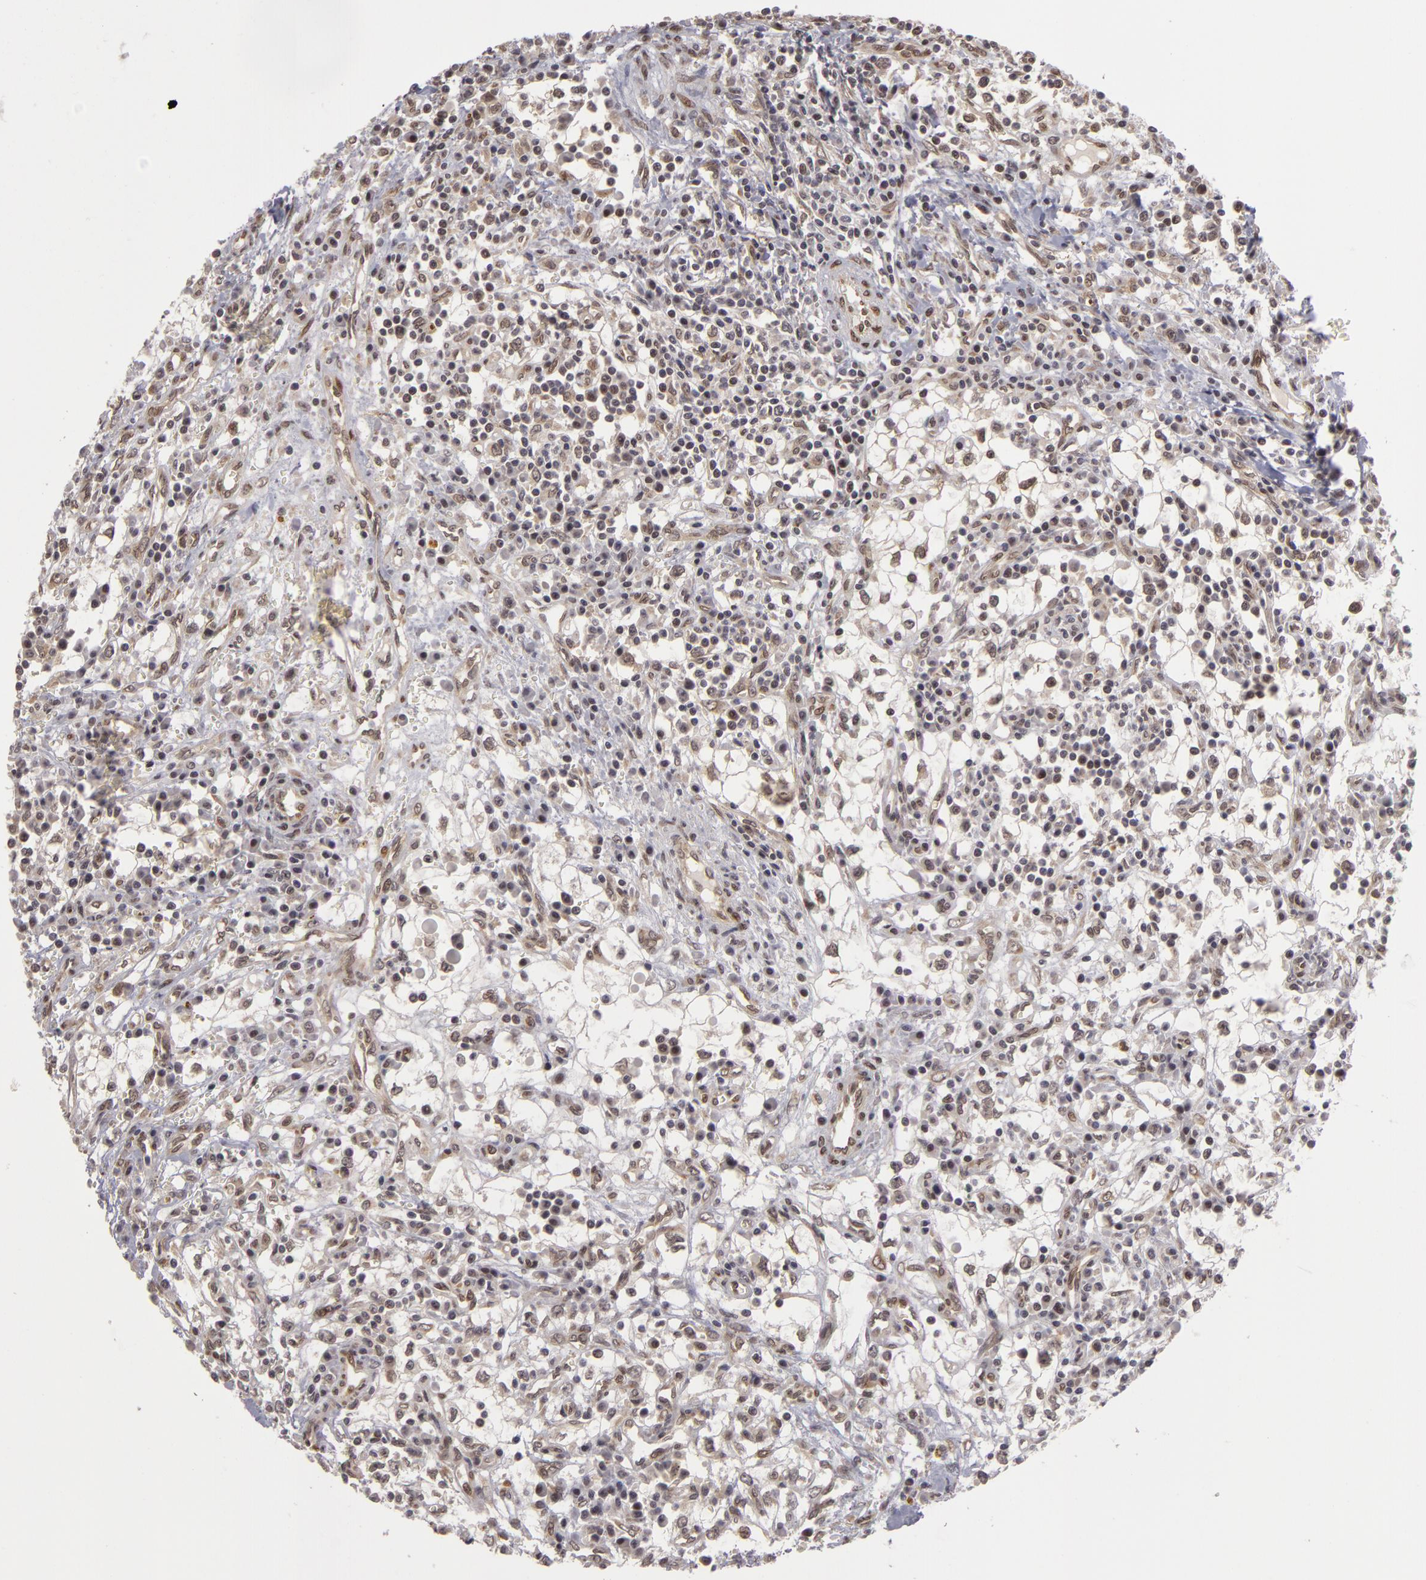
{"staining": {"intensity": "weak", "quantity": "25%-75%", "location": "nuclear"}, "tissue": "renal cancer", "cell_type": "Tumor cells", "image_type": "cancer", "snomed": [{"axis": "morphology", "description": "Adenocarcinoma, NOS"}, {"axis": "topography", "description": "Kidney"}], "caption": "Immunohistochemical staining of human adenocarcinoma (renal) displays low levels of weak nuclear protein expression in about 25%-75% of tumor cells. (DAB (3,3'-diaminobenzidine) = brown stain, brightfield microscopy at high magnification).", "gene": "ZNF133", "patient": {"sex": "male", "age": 82}}